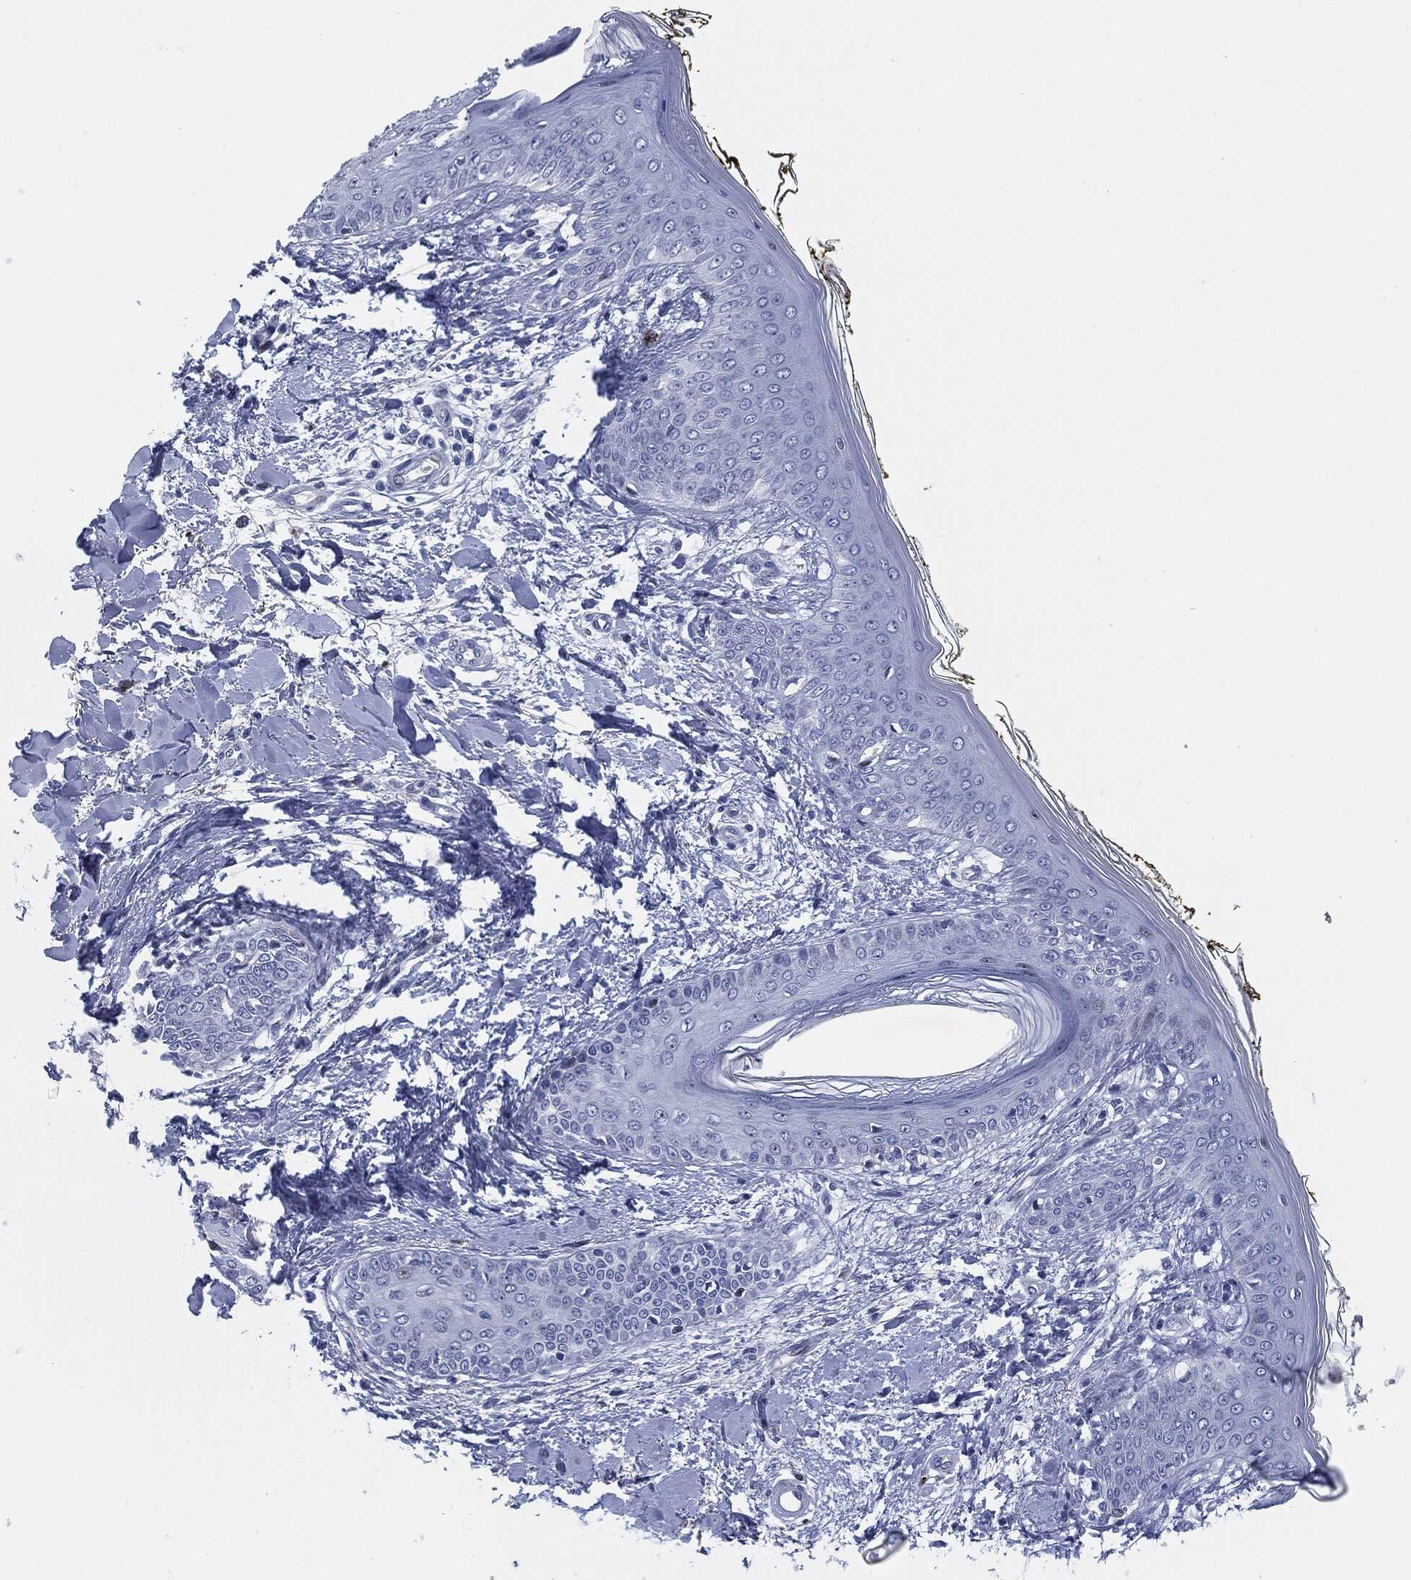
{"staining": {"intensity": "negative", "quantity": "none", "location": "none"}, "tissue": "skin", "cell_type": "Fibroblasts", "image_type": "normal", "snomed": [{"axis": "morphology", "description": "Normal tissue, NOS"}, {"axis": "morphology", "description": "Malignant melanoma, NOS"}, {"axis": "topography", "description": "Skin"}], "caption": "IHC histopathology image of benign skin: skin stained with DAB (3,3'-diaminobenzidine) exhibits no significant protein positivity in fibroblasts. Brightfield microscopy of immunohistochemistry stained with DAB (3,3'-diaminobenzidine) (brown) and hematoxylin (blue), captured at high magnification.", "gene": "MPO", "patient": {"sex": "female", "age": 34}}